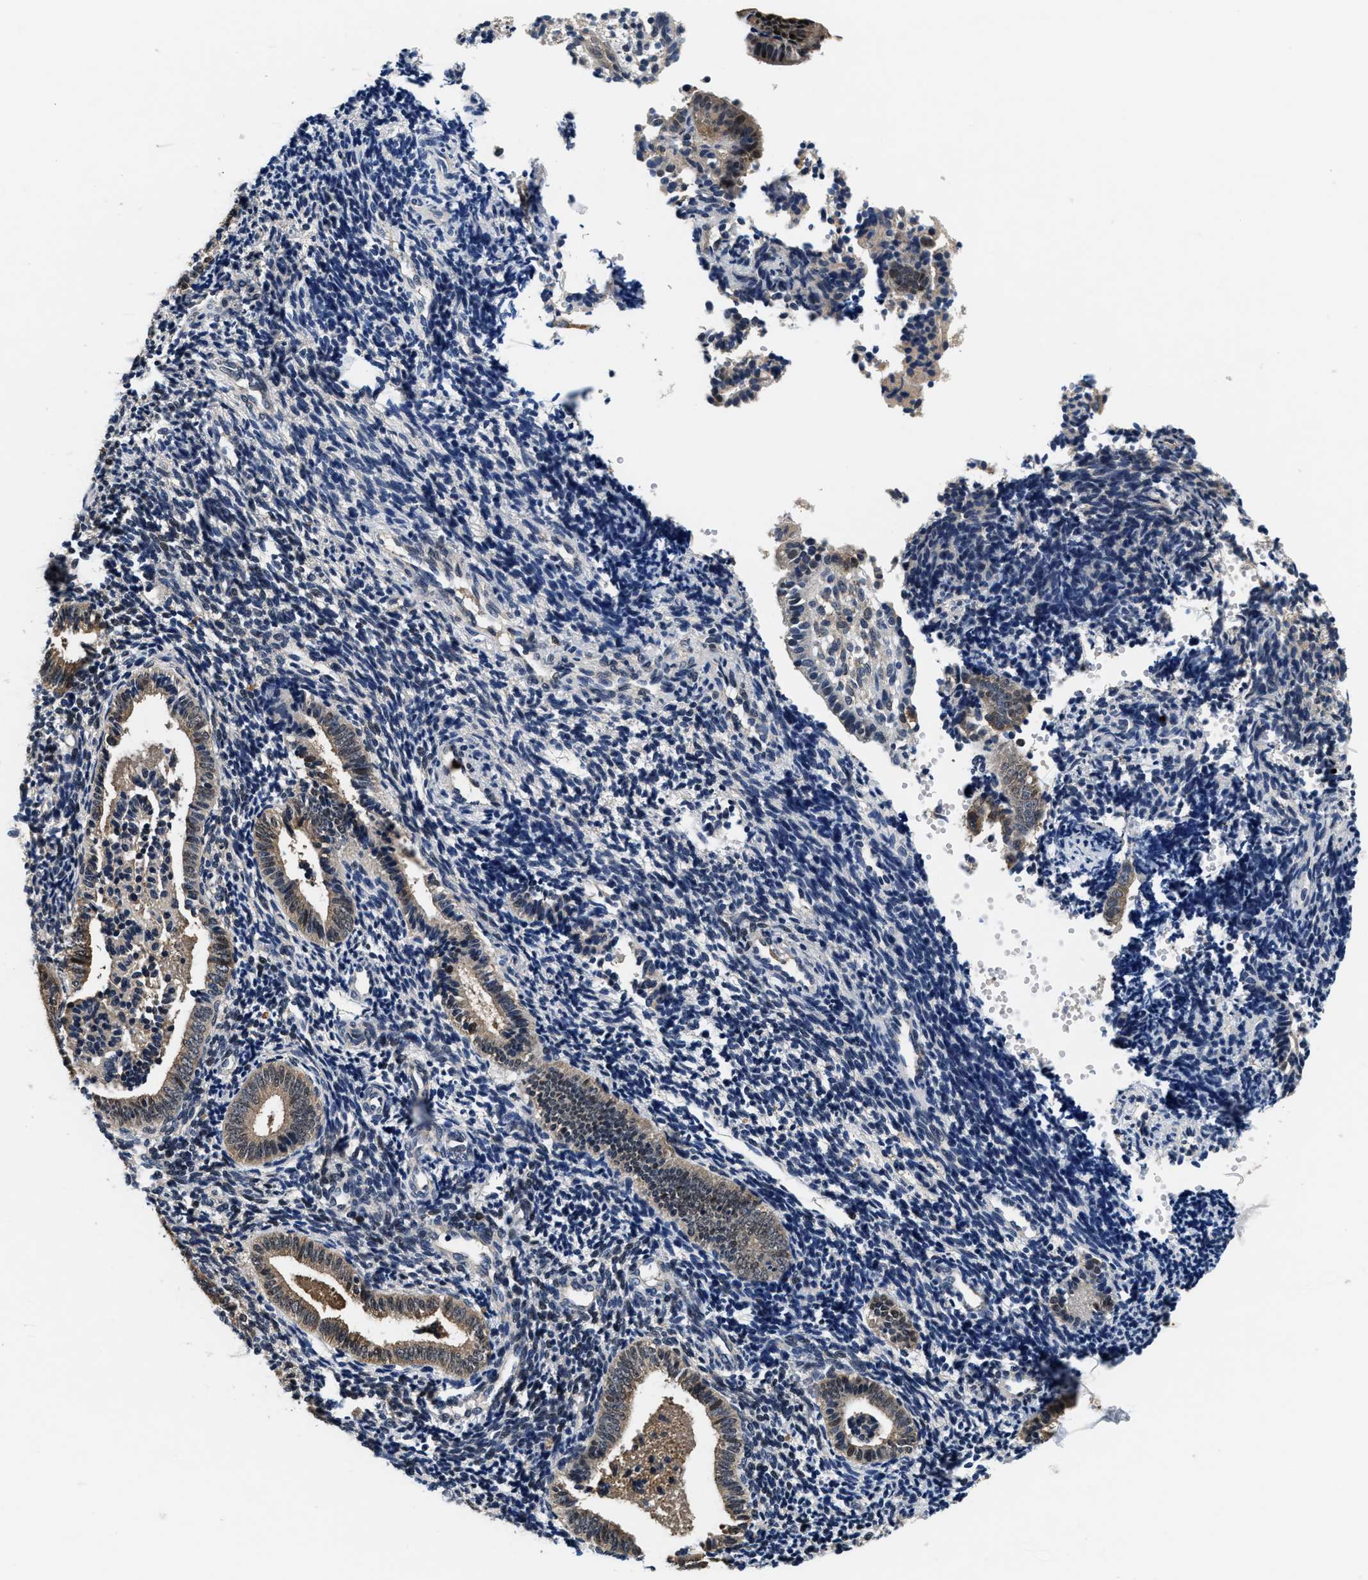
{"staining": {"intensity": "negative", "quantity": "none", "location": "none"}, "tissue": "endometrium", "cell_type": "Cells in endometrial stroma", "image_type": "normal", "snomed": [{"axis": "morphology", "description": "Normal tissue, NOS"}, {"axis": "topography", "description": "Uterus"}, {"axis": "topography", "description": "Endometrium"}], "caption": "Histopathology image shows no protein positivity in cells in endometrial stroma of unremarkable endometrium. (IHC, brightfield microscopy, high magnification).", "gene": "PHPT1", "patient": {"sex": "female", "age": 33}}